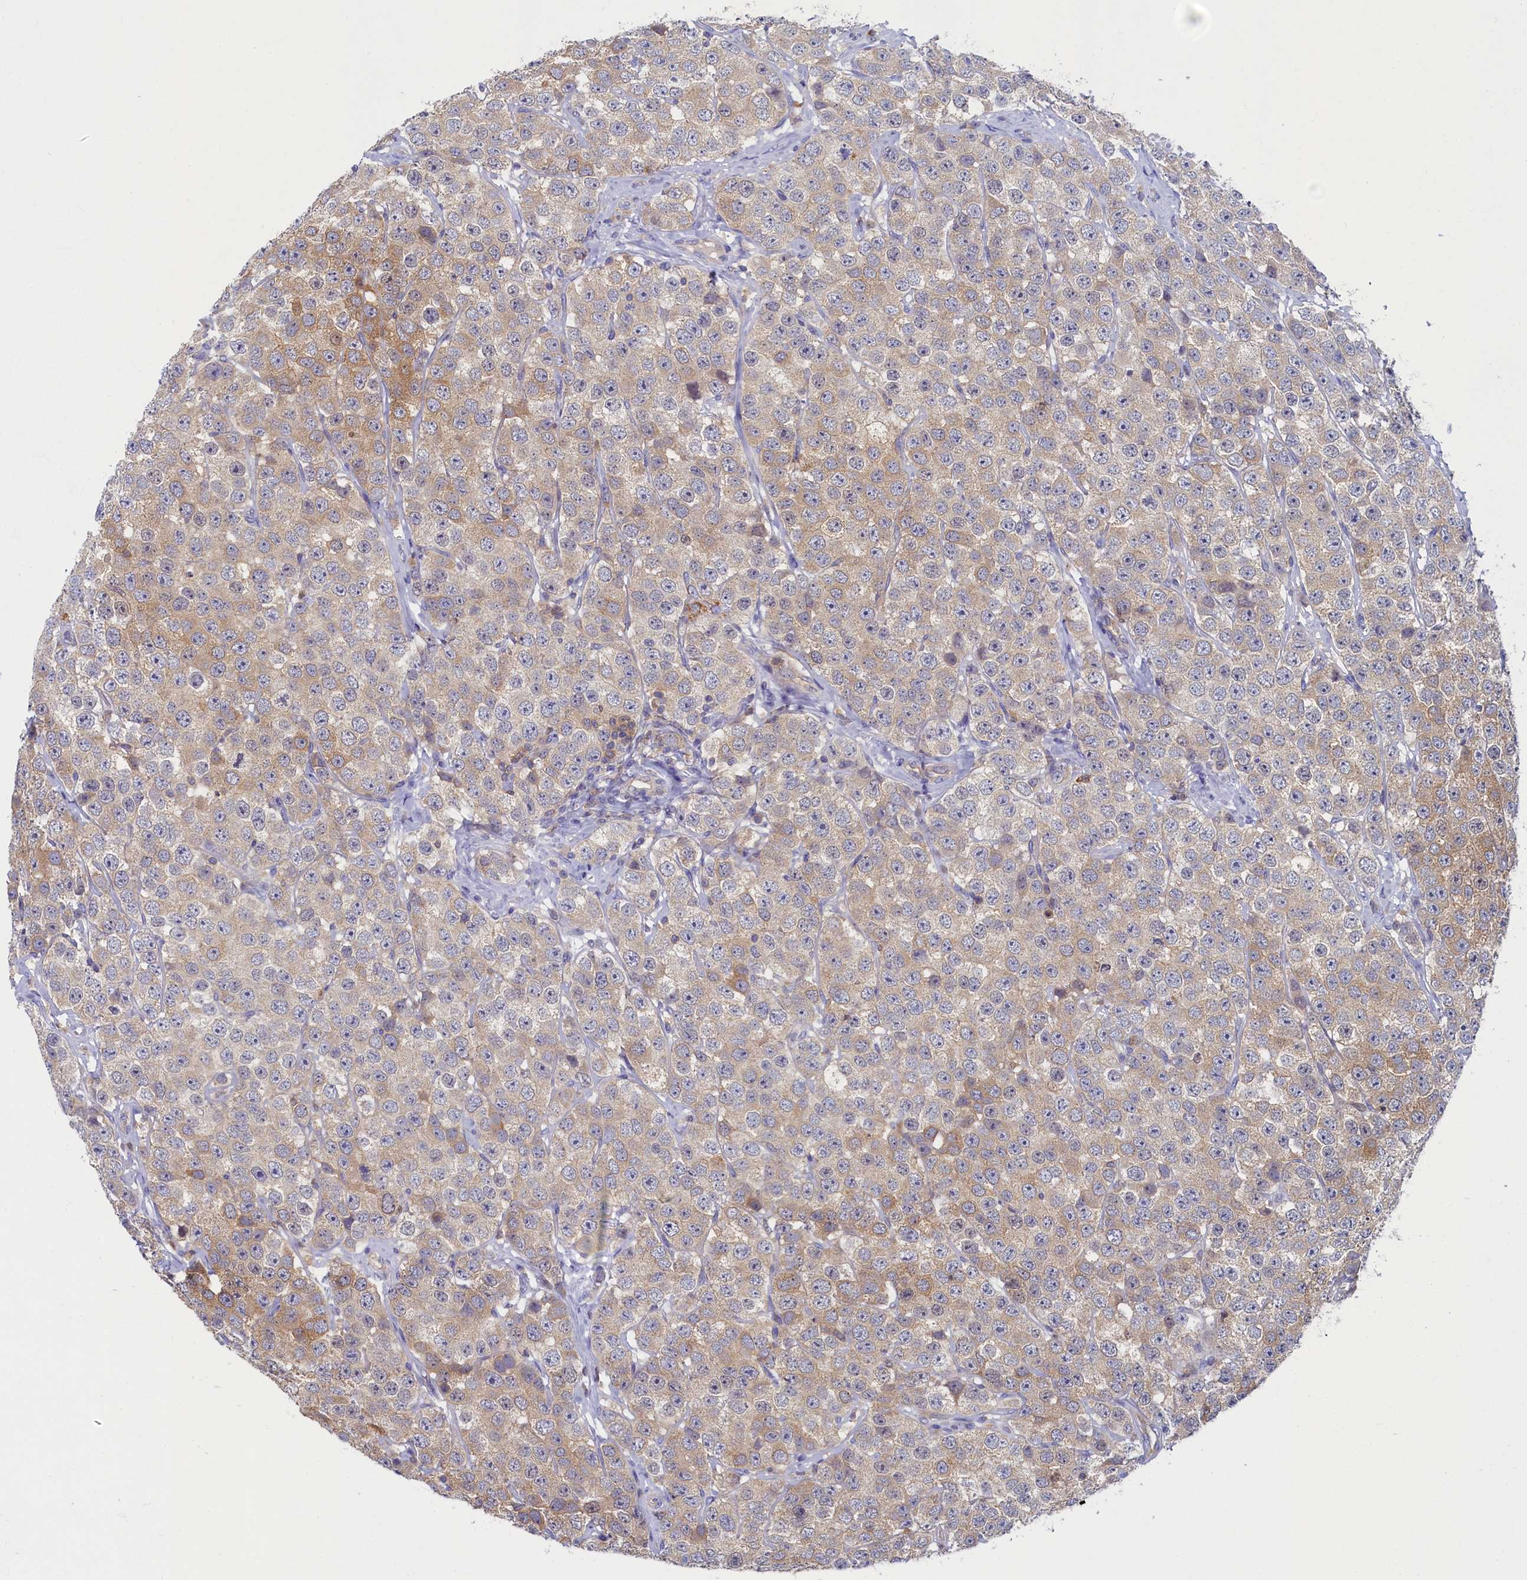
{"staining": {"intensity": "weak", "quantity": "25%-75%", "location": "cytoplasmic/membranous"}, "tissue": "testis cancer", "cell_type": "Tumor cells", "image_type": "cancer", "snomed": [{"axis": "morphology", "description": "Seminoma, NOS"}, {"axis": "topography", "description": "Testis"}], "caption": "Weak cytoplasmic/membranous expression is identified in approximately 25%-75% of tumor cells in testis seminoma.", "gene": "TIMM8B", "patient": {"sex": "male", "age": 28}}